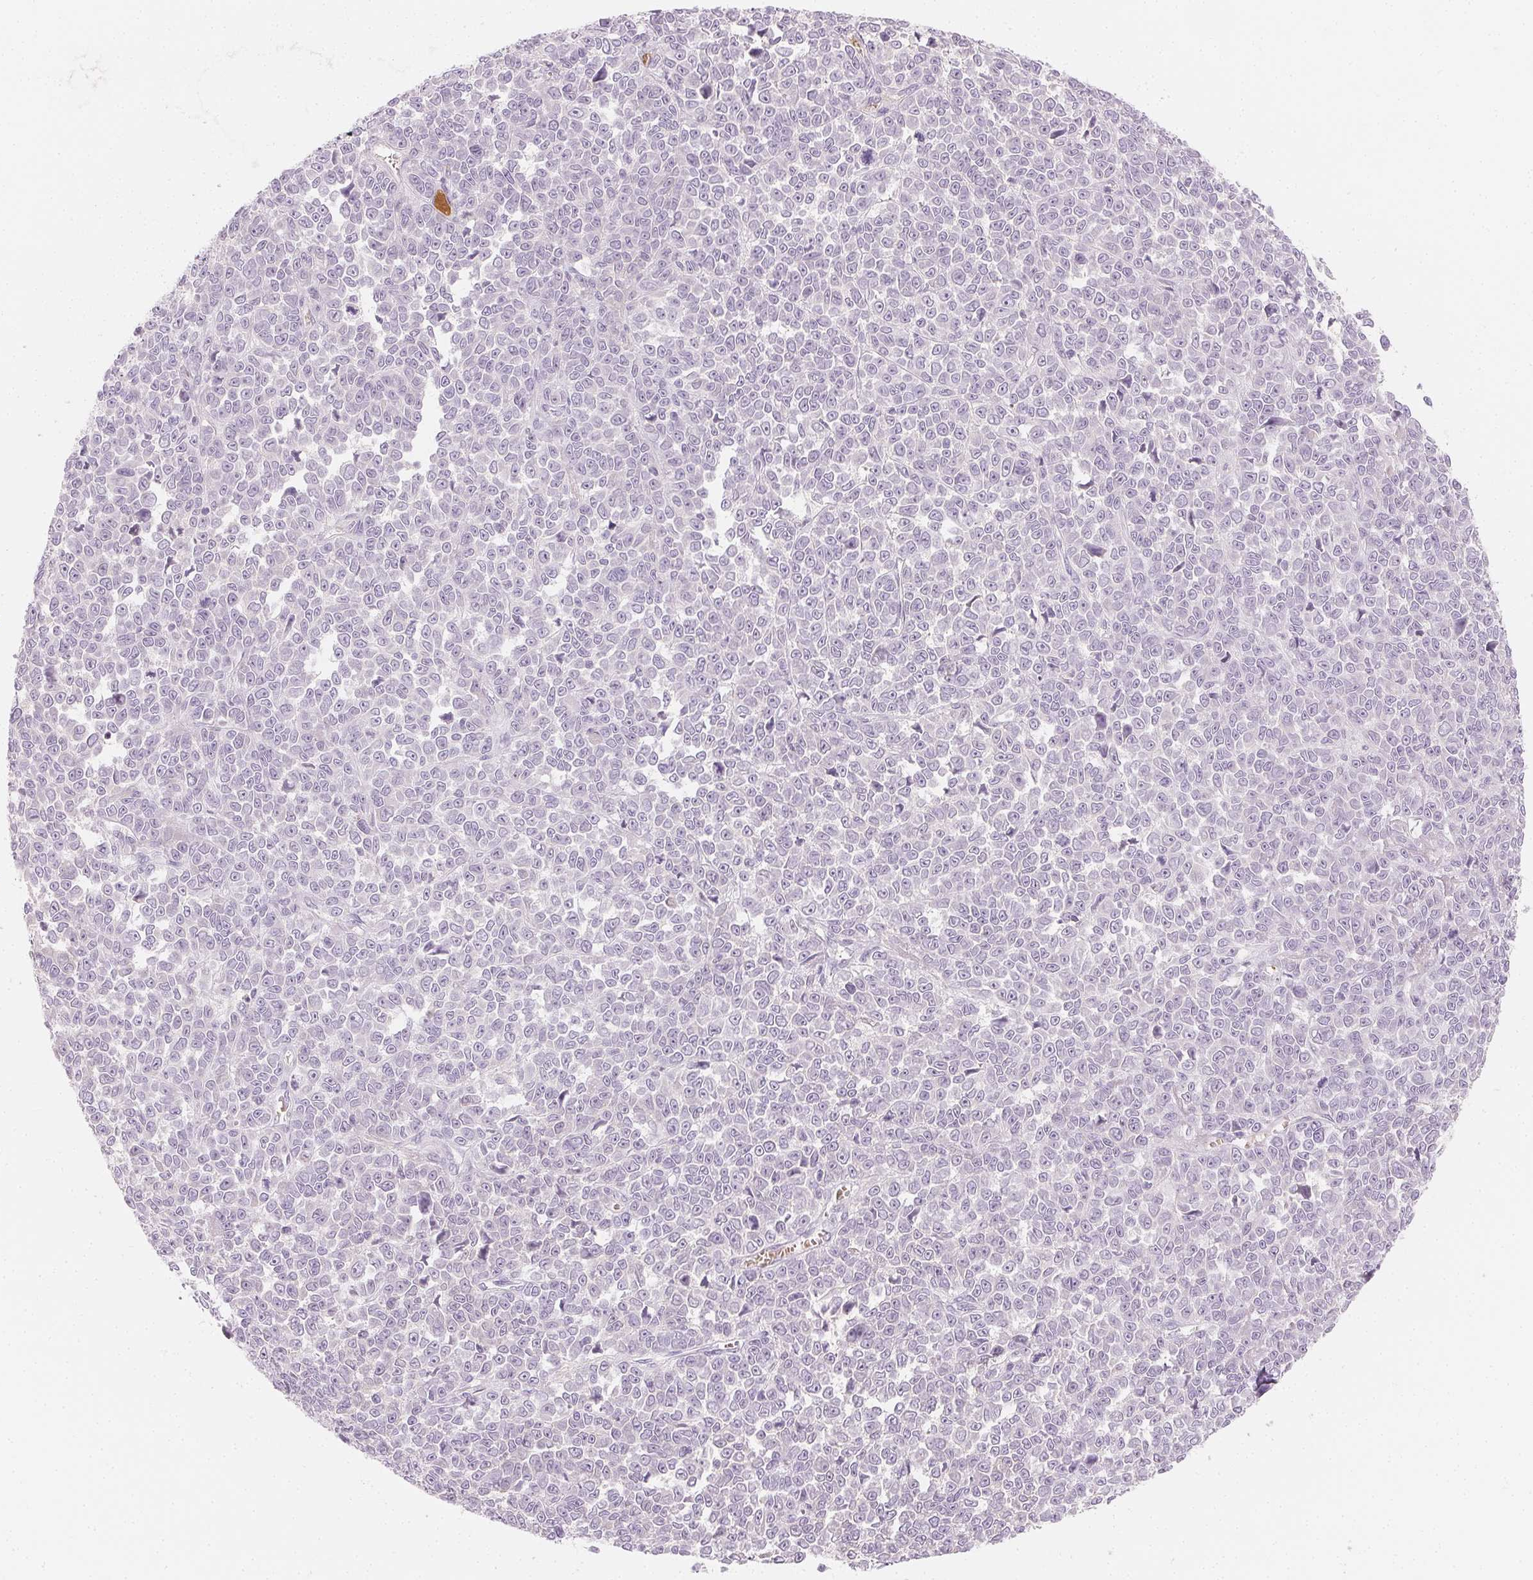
{"staining": {"intensity": "negative", "quantity": "none", "location": "none"}, "tissue": "melanoma", "cell_type": "Tumor cells", "image_type": "cancer", "snomed": [{"axis": "morphology", "description": "Malignant melanoma, NOS"}, {"axis": "topography", "description": "Skin"}], "caption": "The IHC photomicrograph has no significant positivity in tumor cells of malignant melanoma tissue. (DAB IHC visualized using brightfield microscopy, high magnification).", "gene": "AFM", "patient": {"sex": "female", "age": 95}}